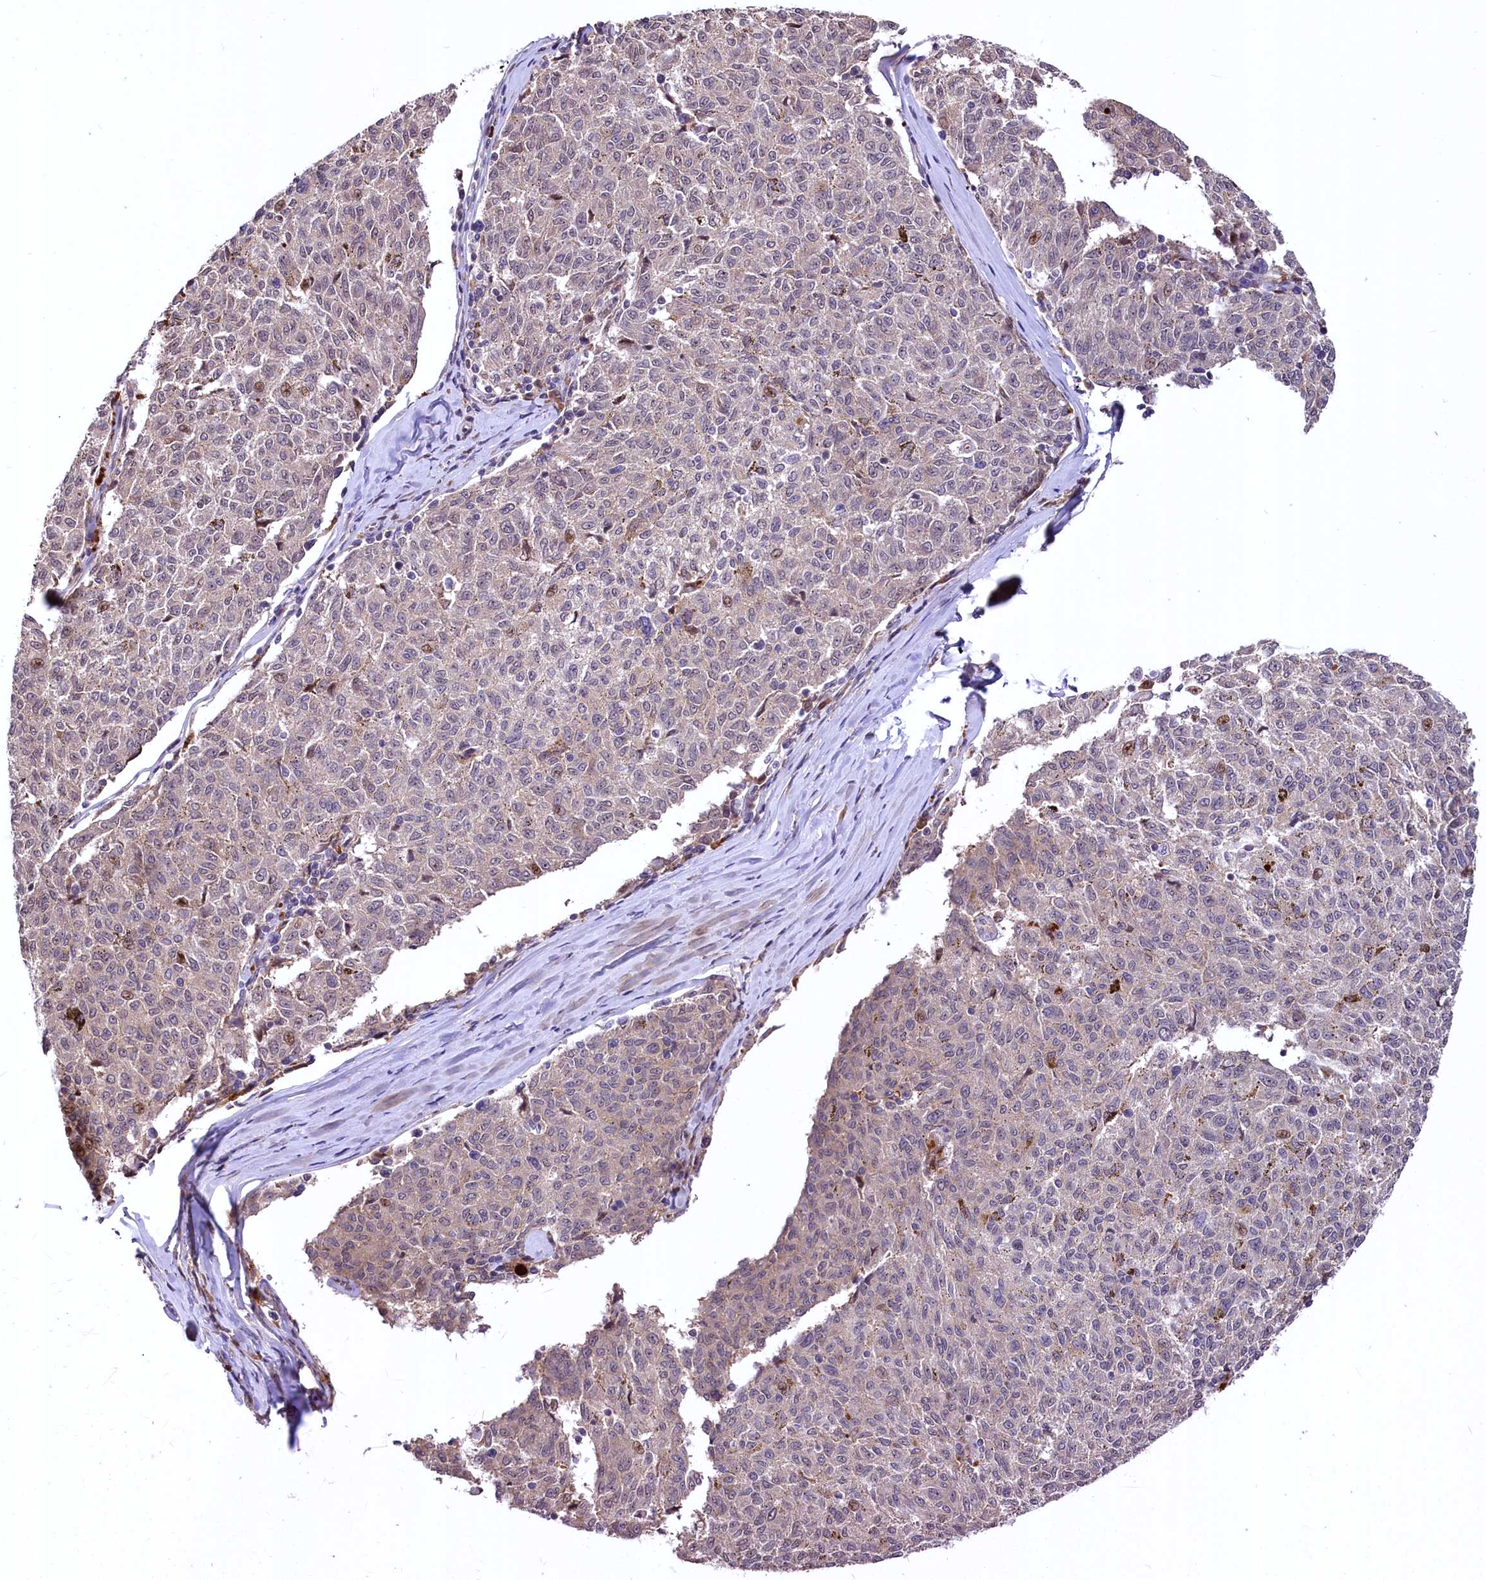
{"staining": {"intensity": "weak", "quantity": "25%-75%", "location": "cytoplasmic/membranous,nuclear"}, "tissue": "melanoma", "cell_type": "Tumor cells", "image_type": "cancer", "snomed": [{"axis": "morphology", "description": "Malignant melanoma, NOS"}, {"axis": "topography", "description": "Skin"}], "caption": "Tumor cells exhibit low levels of weak cytoplasmic/membranous and nuclear staining in approximately 25%-75% of cells in human malignant melanoma. (DAB (3,3'-diaminobenzidine) = brown stain, brightfield microscopy at high magnification).", "gene": "N4BP2L1", "patient": {"sex": "female", "age": 72}}